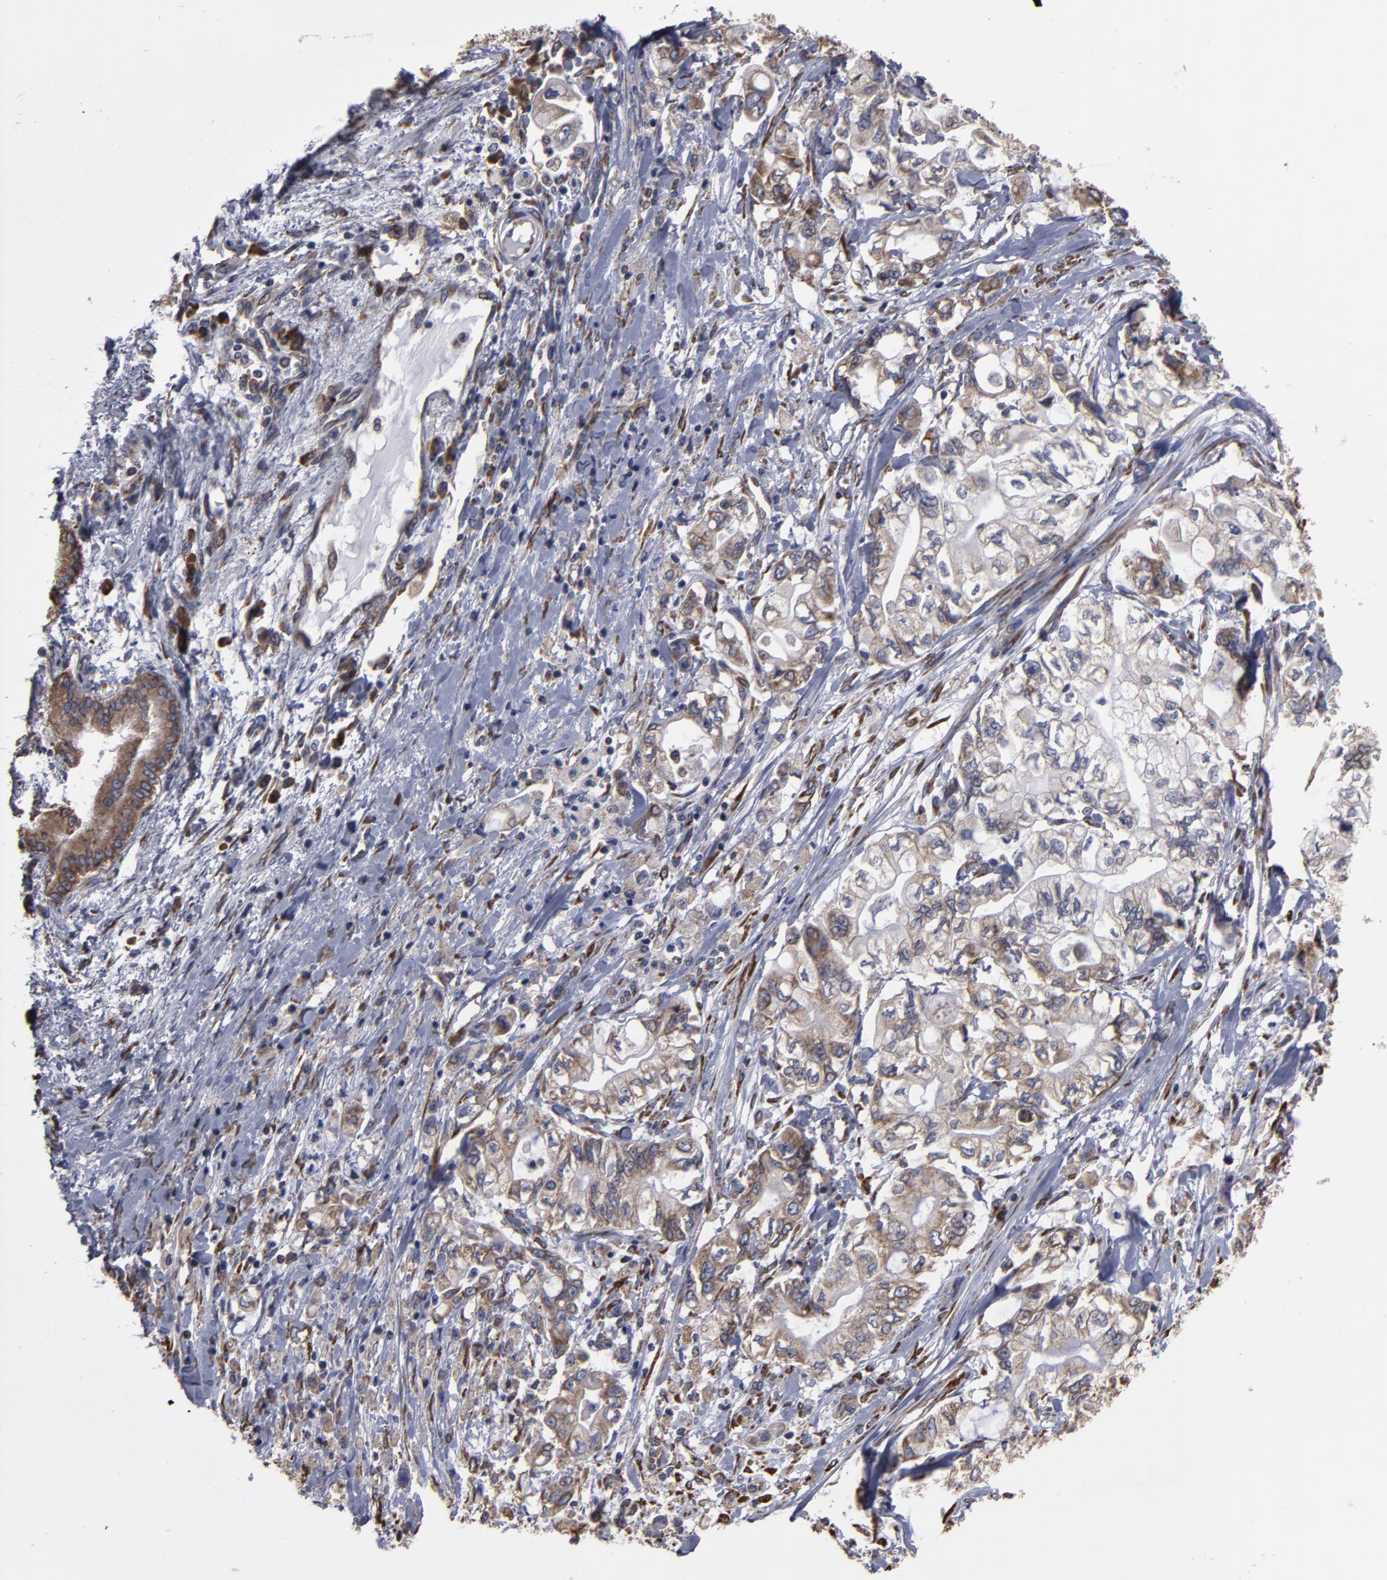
{"staining": {"intensity": "weak", "quantity": ">75%", "location": "cytoplasmic/membranous"}, "tissue": "pancreatic cancer", "cell_type": "Tumor cells", "image_type": "cancer", "snomed": [{"axis": "morphology", "description": "Adenocarcinoma, NOS"}, {"axis": "topography", "description": "Pancreas"}], "caption": "Weak cytoplasmic/membranous staining for a protein is seen in about >75% of tumor cells of pancreatic adenocarcinoma using immunohistochemistry (IHC).", "gene": "SND1", "patient": {"sex": "male", "age": 79}}